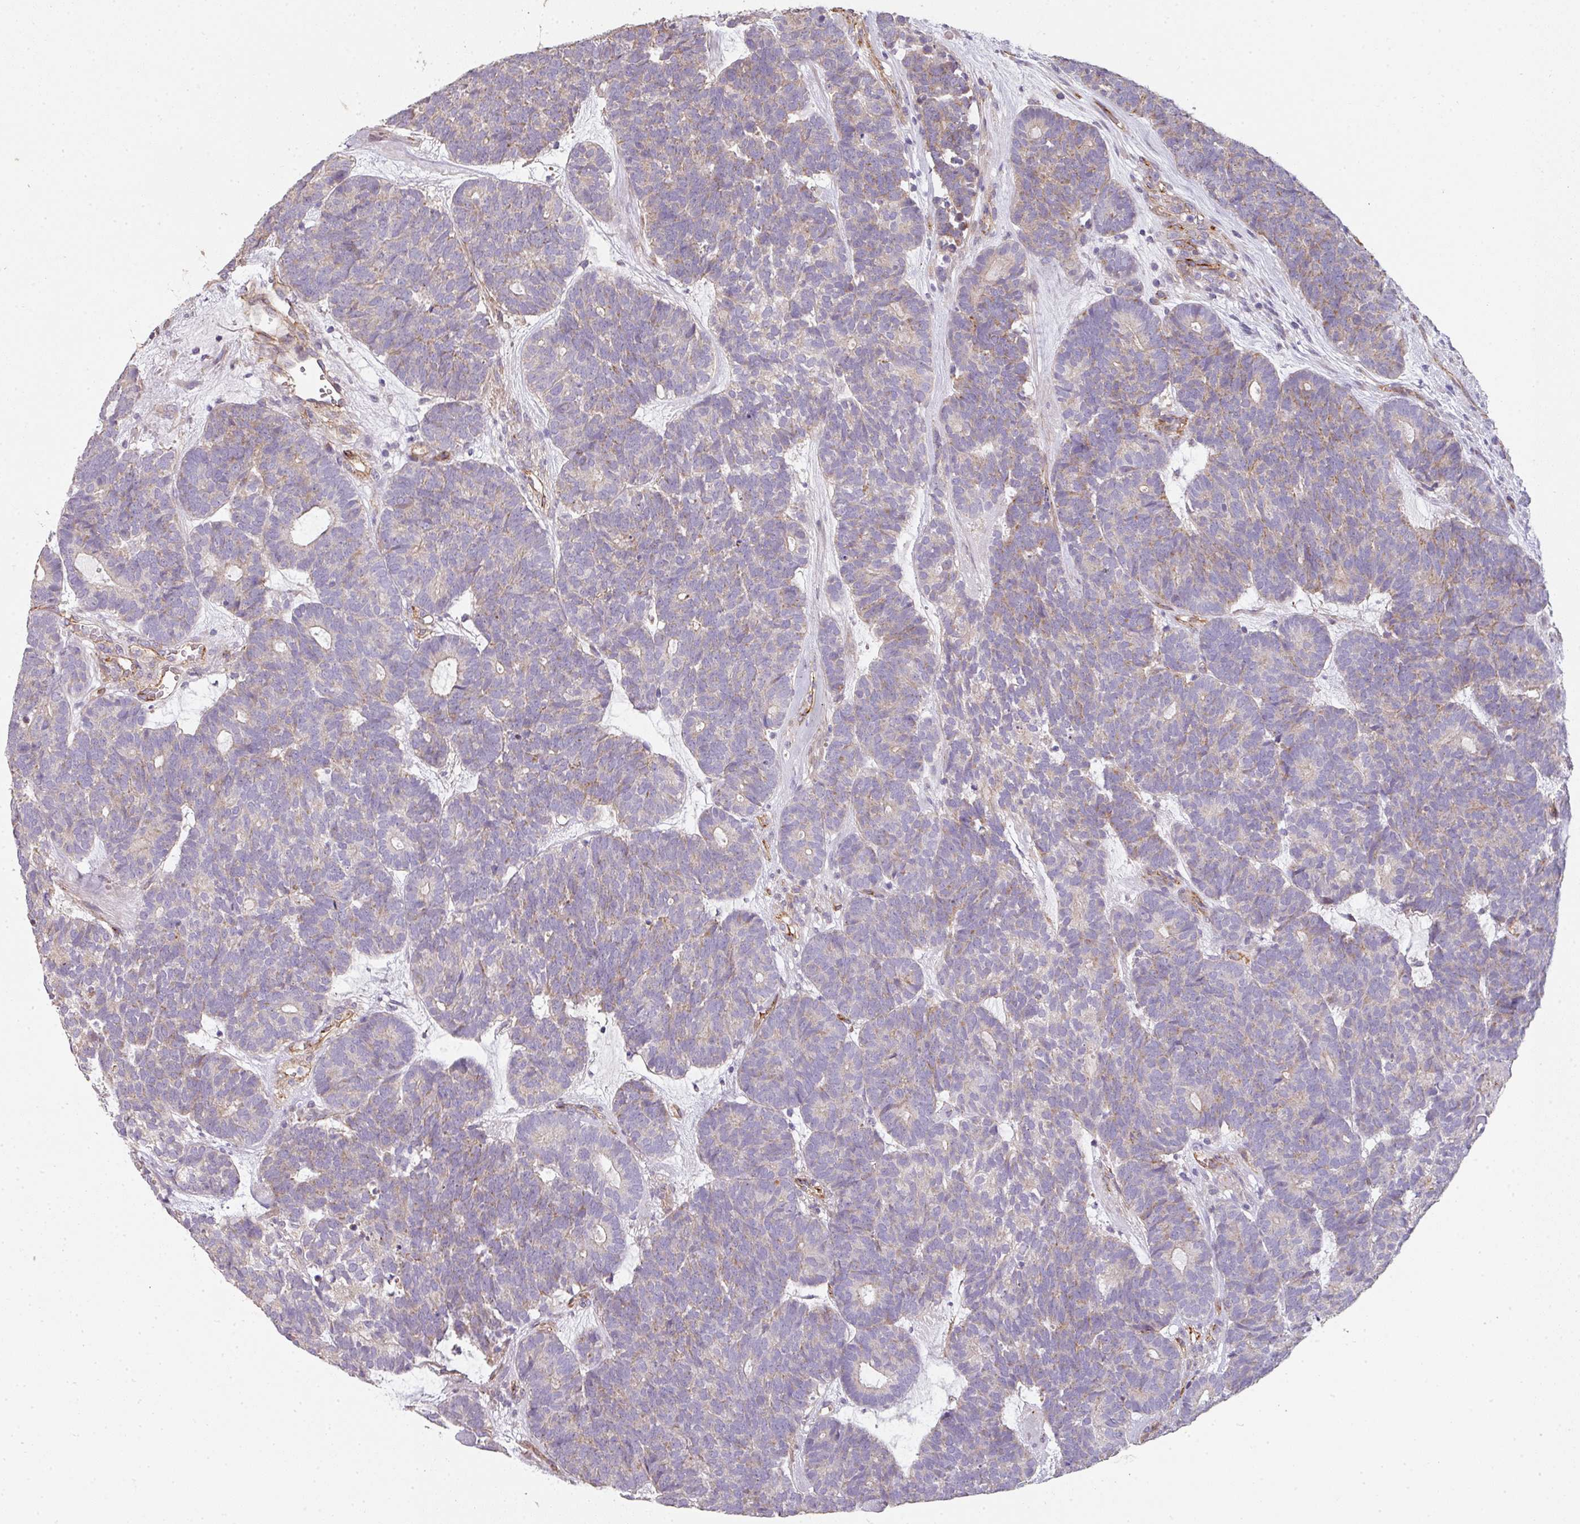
{"staining": {"intensity": "negative", "quantity": "none", "location": "none"}, "tissue": "head and neck cancer", "cell_type": "Tumor cells", "image_type": "cancer", "snomed": [{"axis": "morphology", "description": "Adenocarcinoma, NOS"}, {"axis": "topography", "description": "Head-Neck"}], "caption": "A high-resolution micrograph shows IHC staining of adenocarcinoma (head and neck), which displays no significant expression in tumor cells.", "gene": "PCDH1", "patient": {"sex": "female", "age": 81}}